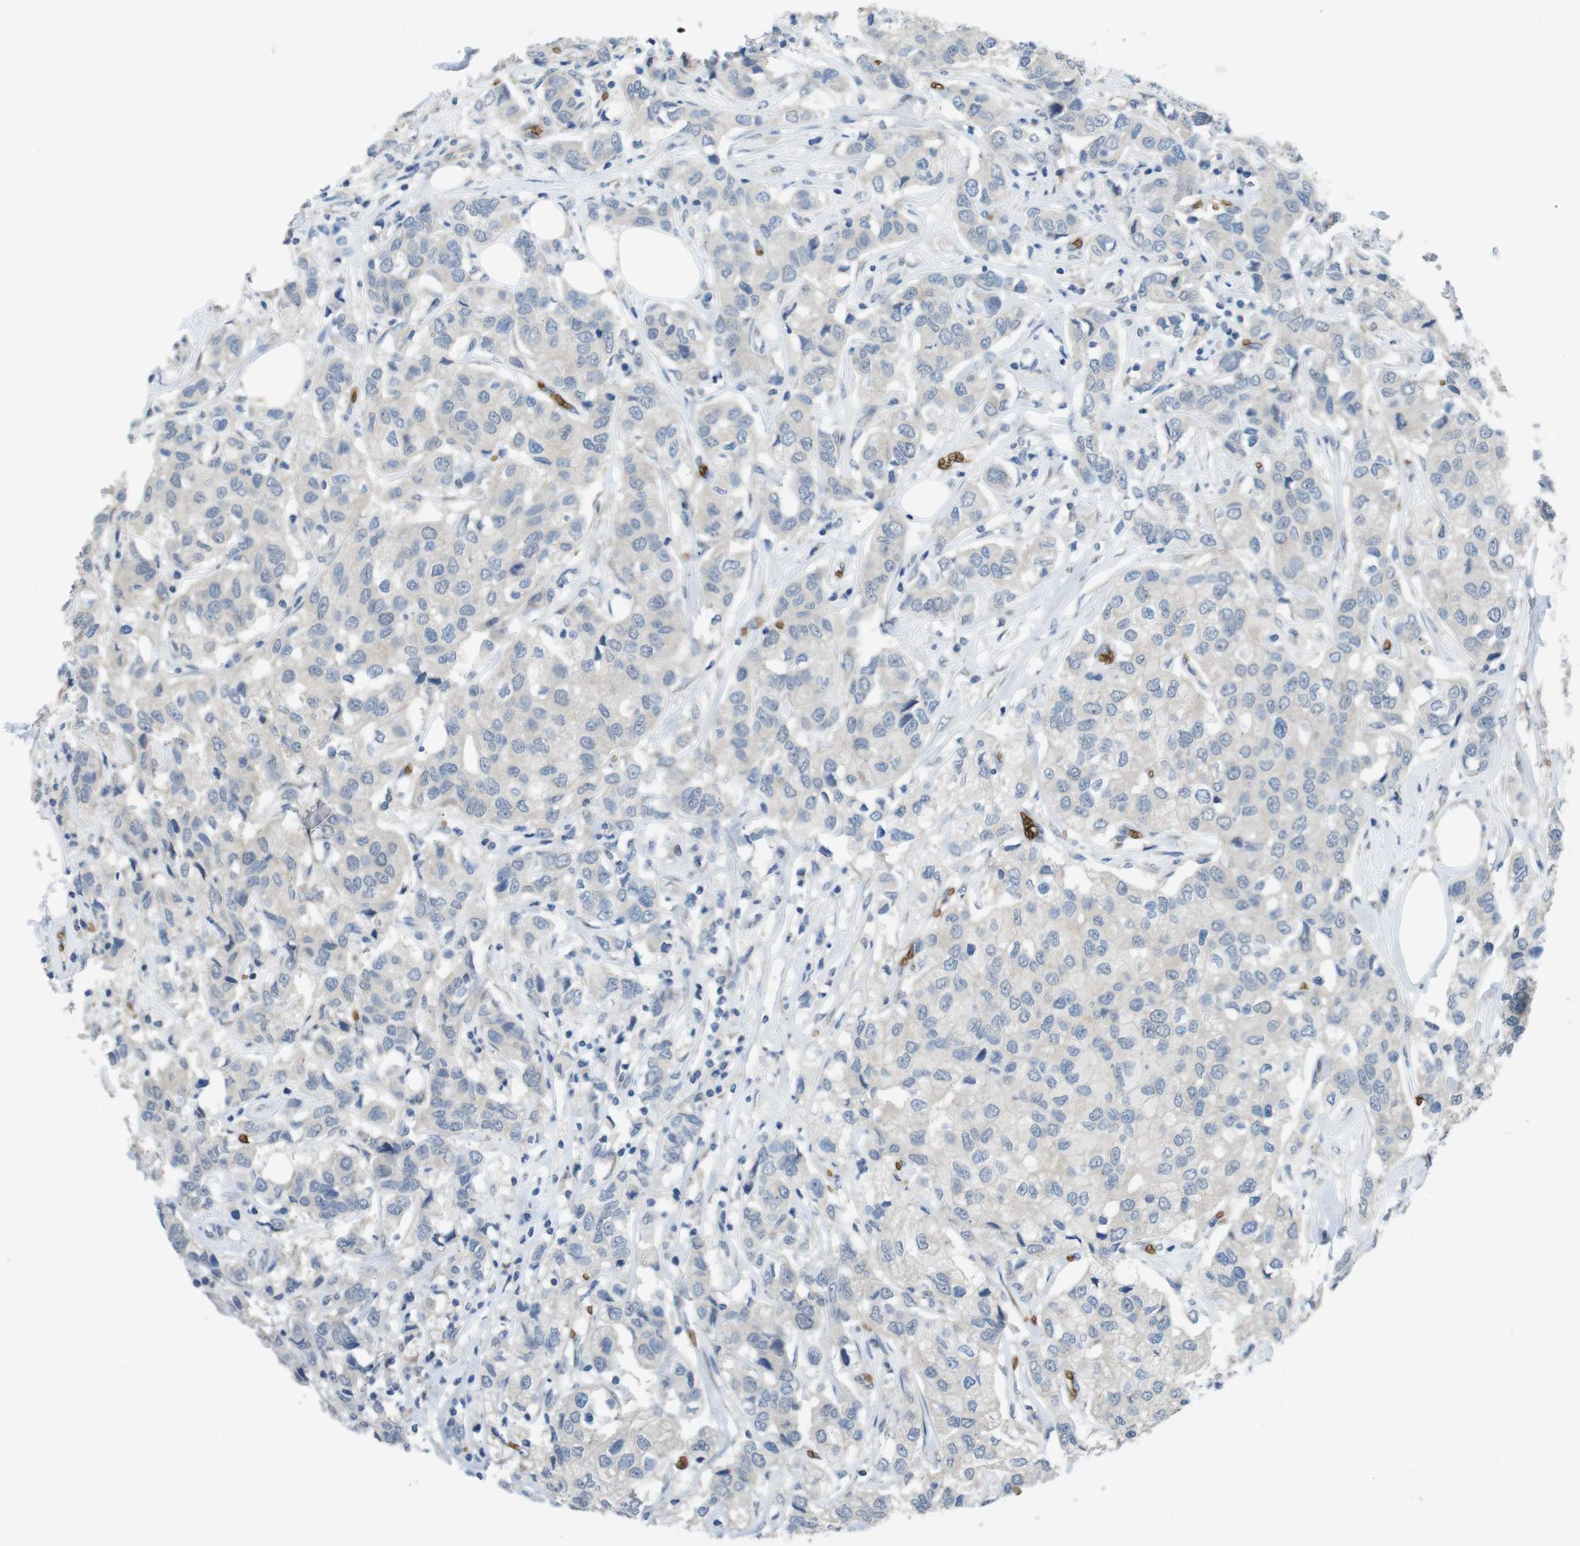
{"staining": {"intensity": "negative", "quantity": "none", "location": "none"}, "tissue": "breast cancer", "cell_type": "Tumor cells", "image_type": "cancer", "snomed": [{"axis": "morphology", "description": "Duct carcinoma"}, {"axis": "topography", "description": "Breast"}], "caption": "DAB immunohistochemical staining of human breast cancer reveals no significant expression in tumor cells.", "gene": "GYPA", "patient": {"sex": "female", "age": 80}}